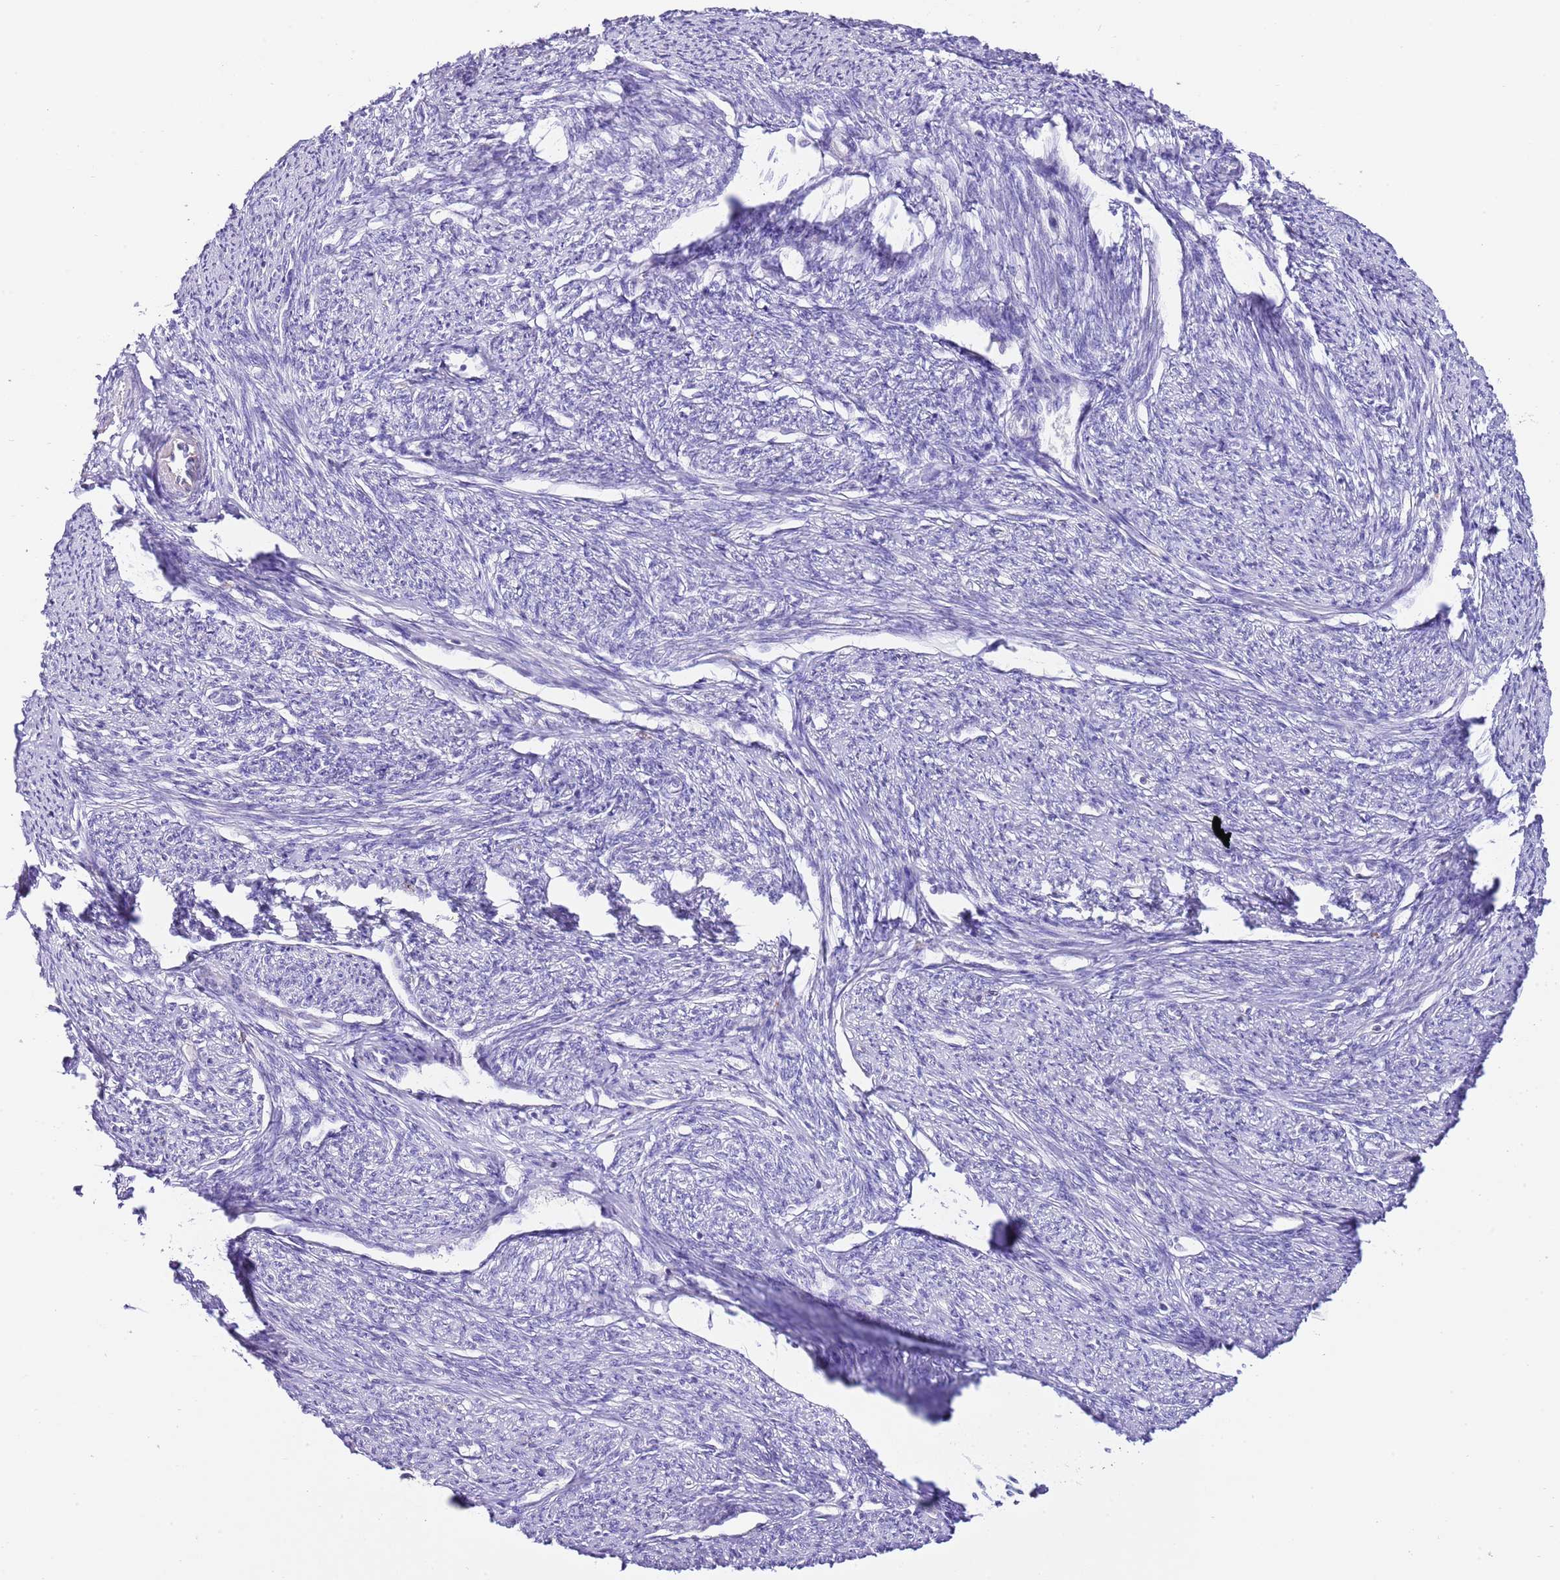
{"staining": {"intensity": "moderate", "quantity": "25%-75%", "location": "cytoplasmic/membranous"}, "tissue": "smooth muscle", "cell_type": "Smooth muscle cells", "image_type": "normal", "snomed": [{"axis": "morphology", "description": "Normal tissue, NOS"}, {"axis": "topography", "description": "Smooth muscle"}, {"axis": "topography", "description": "Uterus"}], "caption": "The immunohistochemical stain shows moderate cytoplasmic/membranous staining in smooth muscle cells of normal smooth muscle.", "gene": "ALDH3A1", "patient": {"sex": "female", "age": 59}}